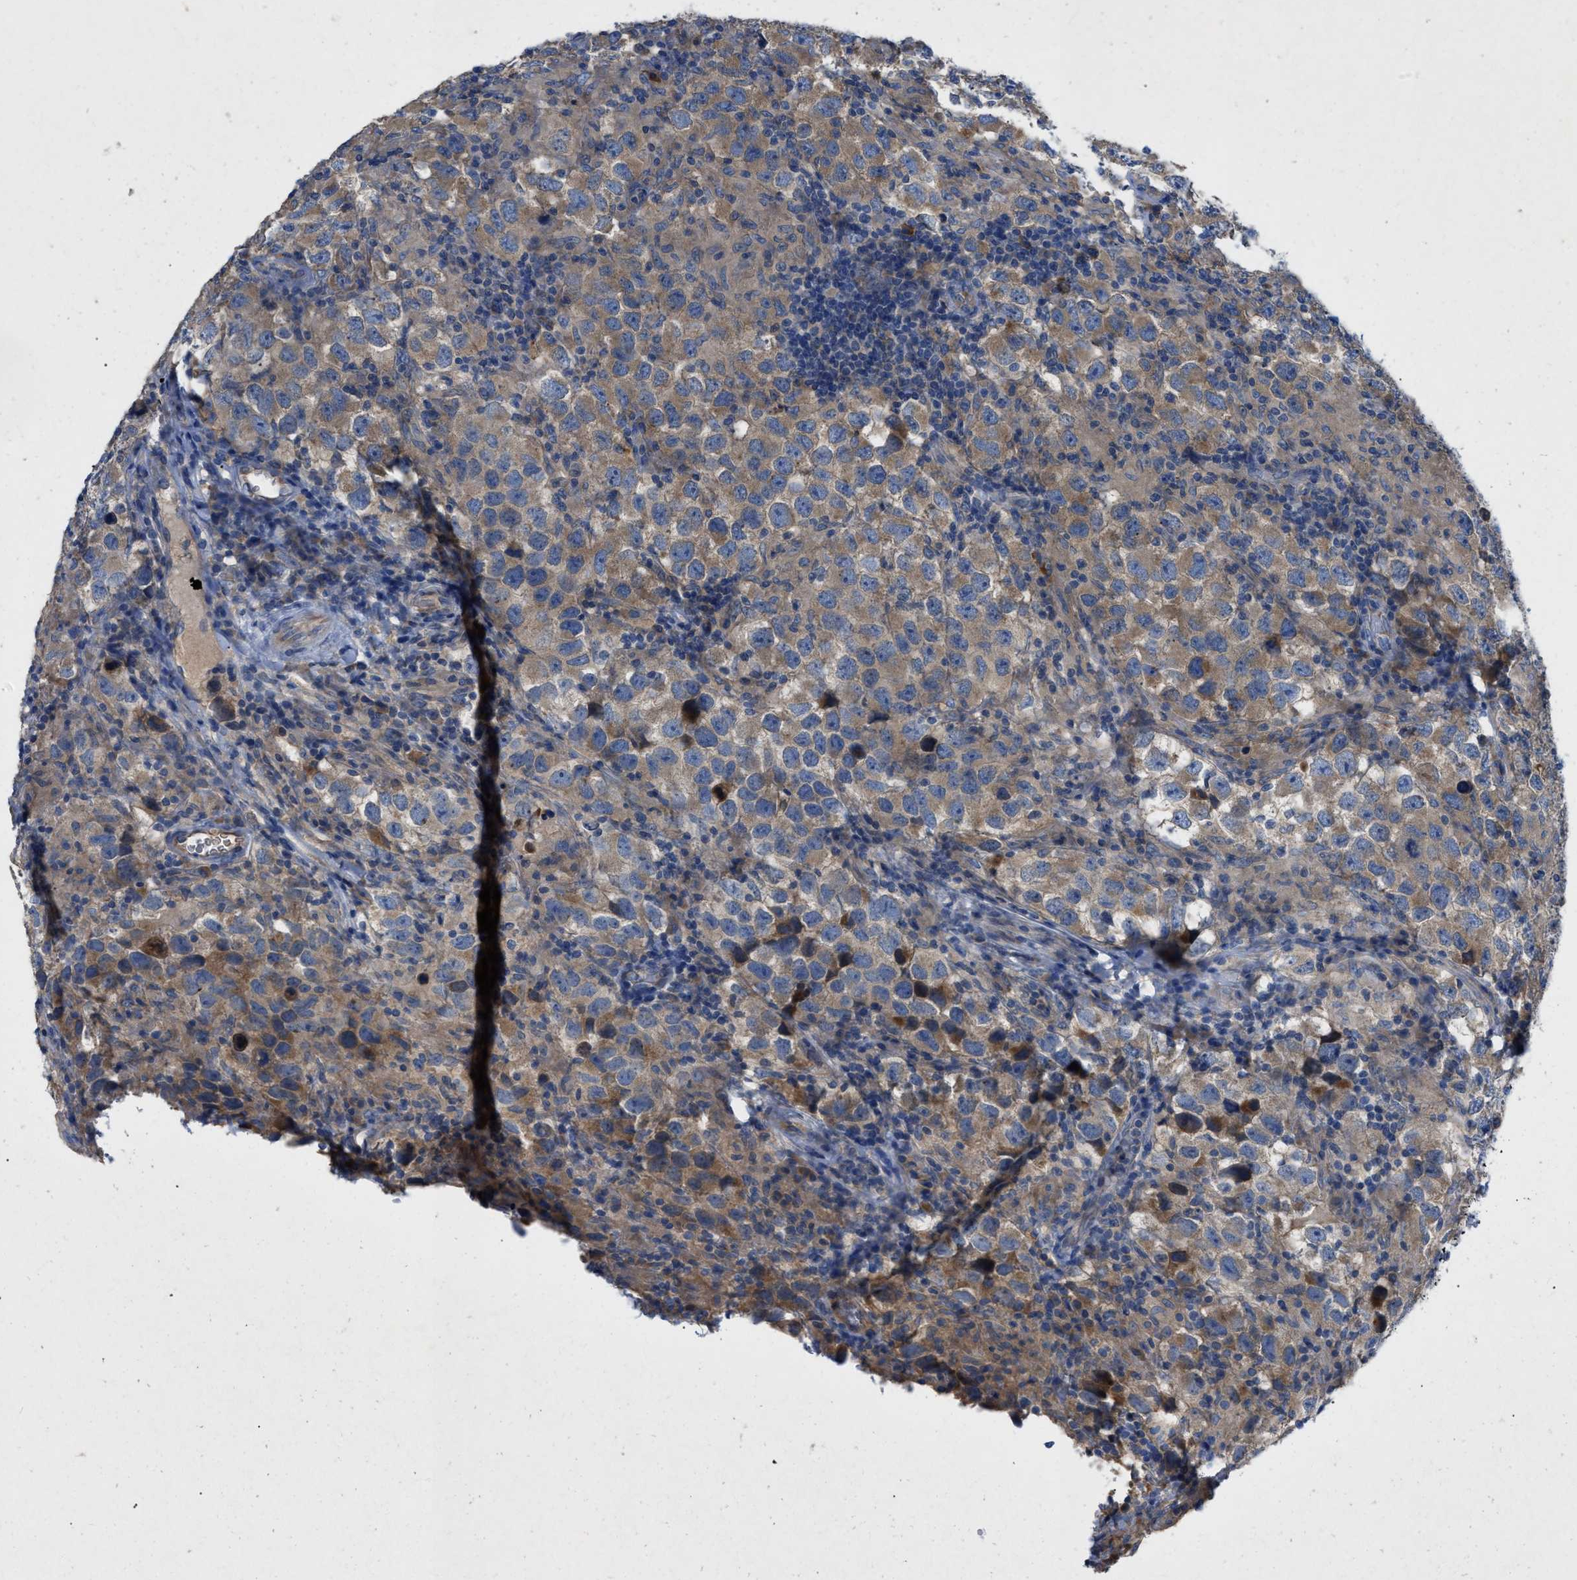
{"staining": {"intensity": "moderate", "quantity": ">75%", "location": "cytoplasmic/membranous"}, "tissue": "testis cancer", "cell_type": "Tumor cells", "image_type": "cancer", "snomed": [{"axis": "morphology", "description": "Carcinoma, Embryonal, NOS"}, {"axis": "topography", "description": "Testis"}], "caption": "A photomicrograph showing moderate cytoplasmic/membranous positivity in approximately >75% of tumor cells in testis embryonal carcinoma, as visualized by brown immunohistochemical staining.", "gene": "TMEM131", "patient": {"sex": "male", "age": 21}}